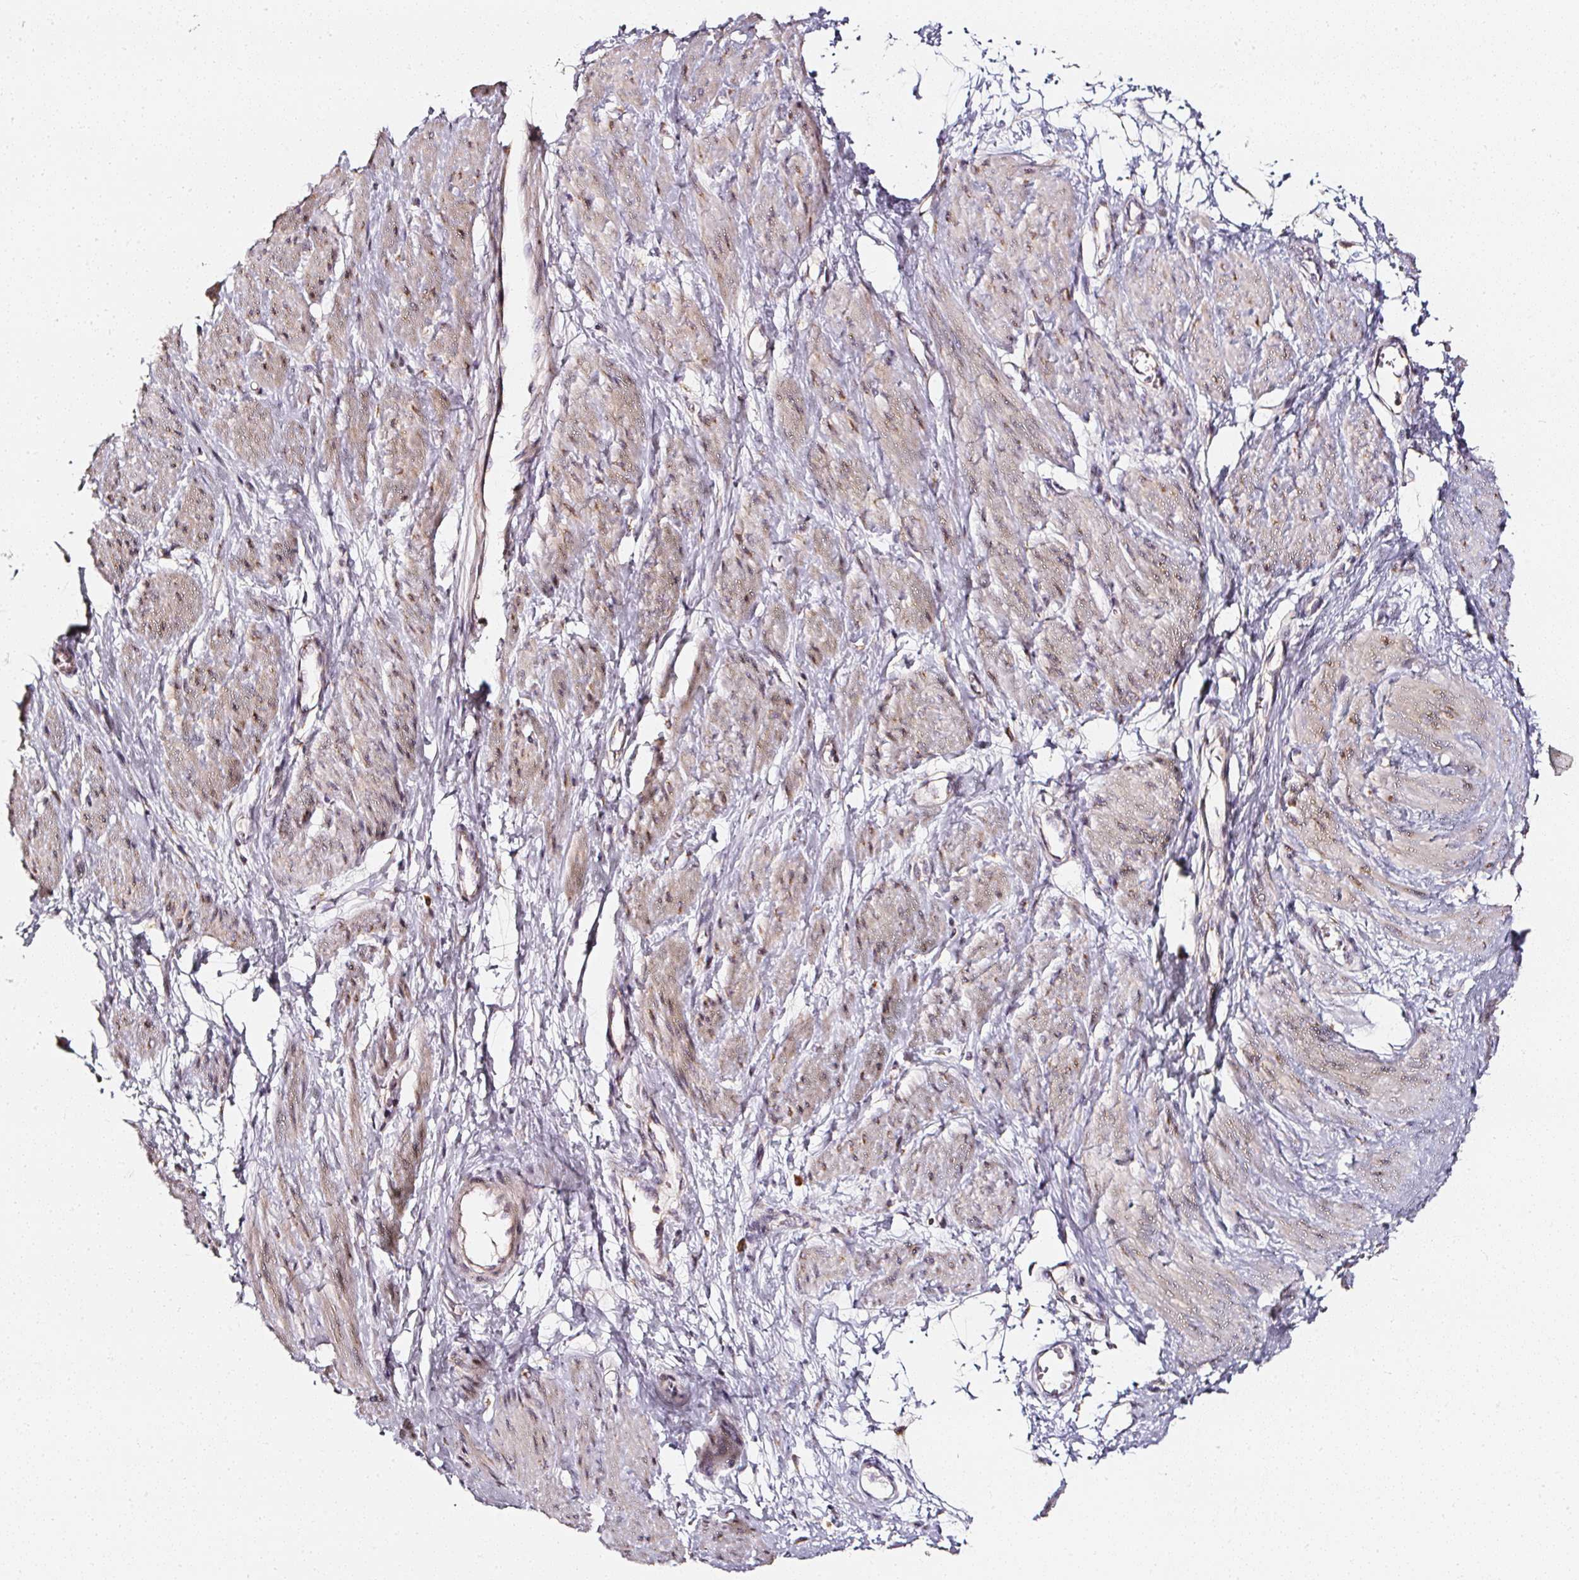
{"staining": {"intensity": "weak", "quantity": "25%-75%", "location": "cytoplasmic/membranous,nuclear"}, "tissue": "smooth muscle", "cell_type": "Smooth muscle cells", "image_type": "normal", "snomed": [{"axis": "morphology", "description": "Normal tissue, NOS"}, {"axis": "topography", "description": "Smooth muscle"}, {"axis": "topography", "description": "Uterus"}], "caption": "DAB immunohistochemical staining of unremarkable human smooth muscle reveals weak cytoplasmic/membranous,nuclear protein positivity in approximately 25%-75% of smooth muscle cells. The staining was performed using DAB, with brown indicating positive protein expression. Nuclei are stained blue with hematoxylin.", "gene": "NTRK1", "patient": {"sex": "female", "age": 39}}